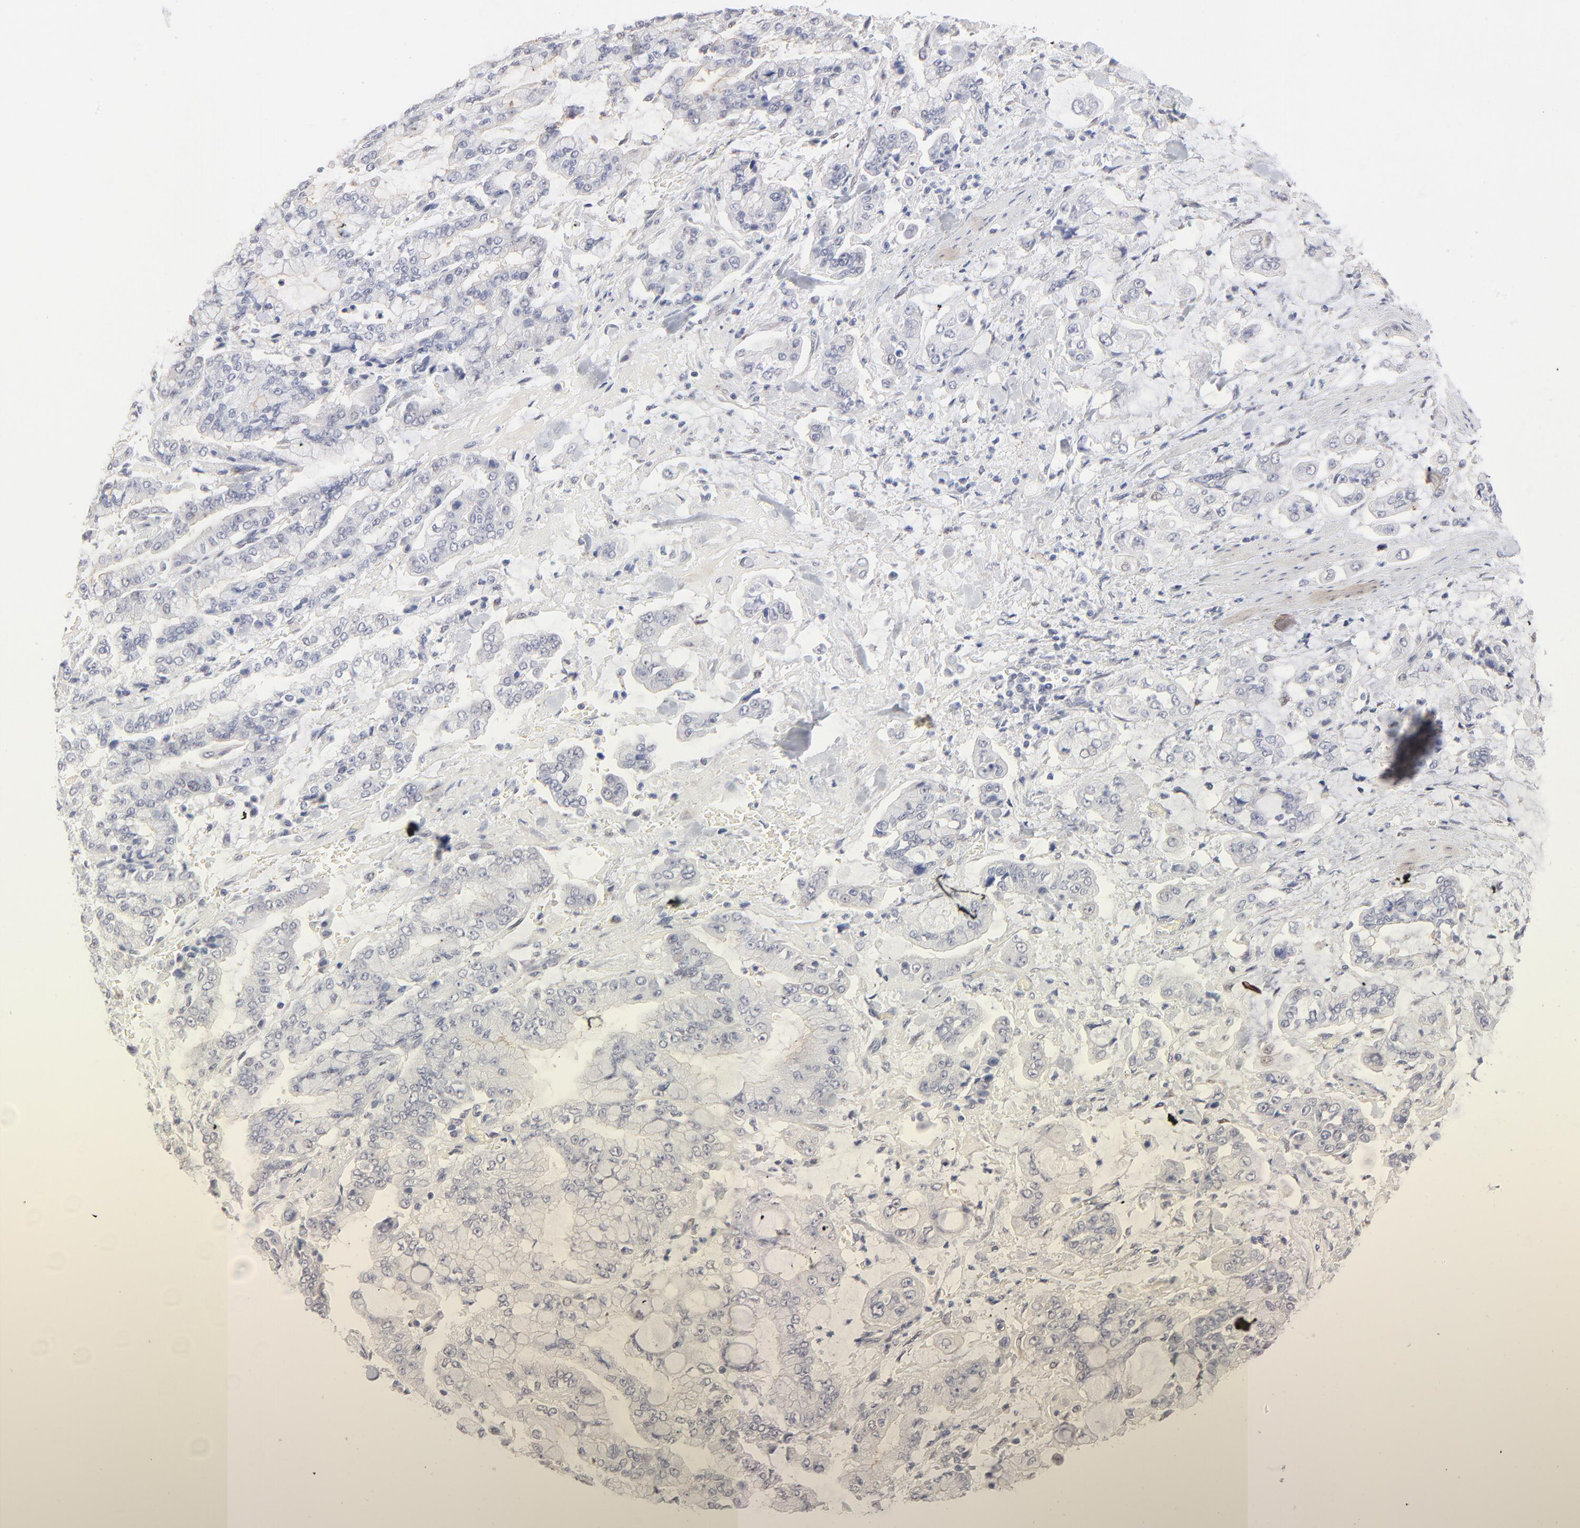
{"staining": {"intensity": "negative", "quantity": "none", "location": "none"}, "tissue": "stomach cancer", "cell_type": "Tumor cells", "image_type": "cancer", "snomed": [{"axis": "morphology", "description": "Normal tissue, NOS"}, {"axis": "morphology", "description": "Adenocarcinoma, NOS"}, {"axis": "topography", "description": "Stomach, upper"}, {"axis": "topography", "description": "Stomach"}], "caption": "Immunohistochemistry (IHC) of human stomach adenocarcinoma exhibits no expression in tumor cells.", "gene": "RBM3", "patient": {"sex": "male", "age": 76}}